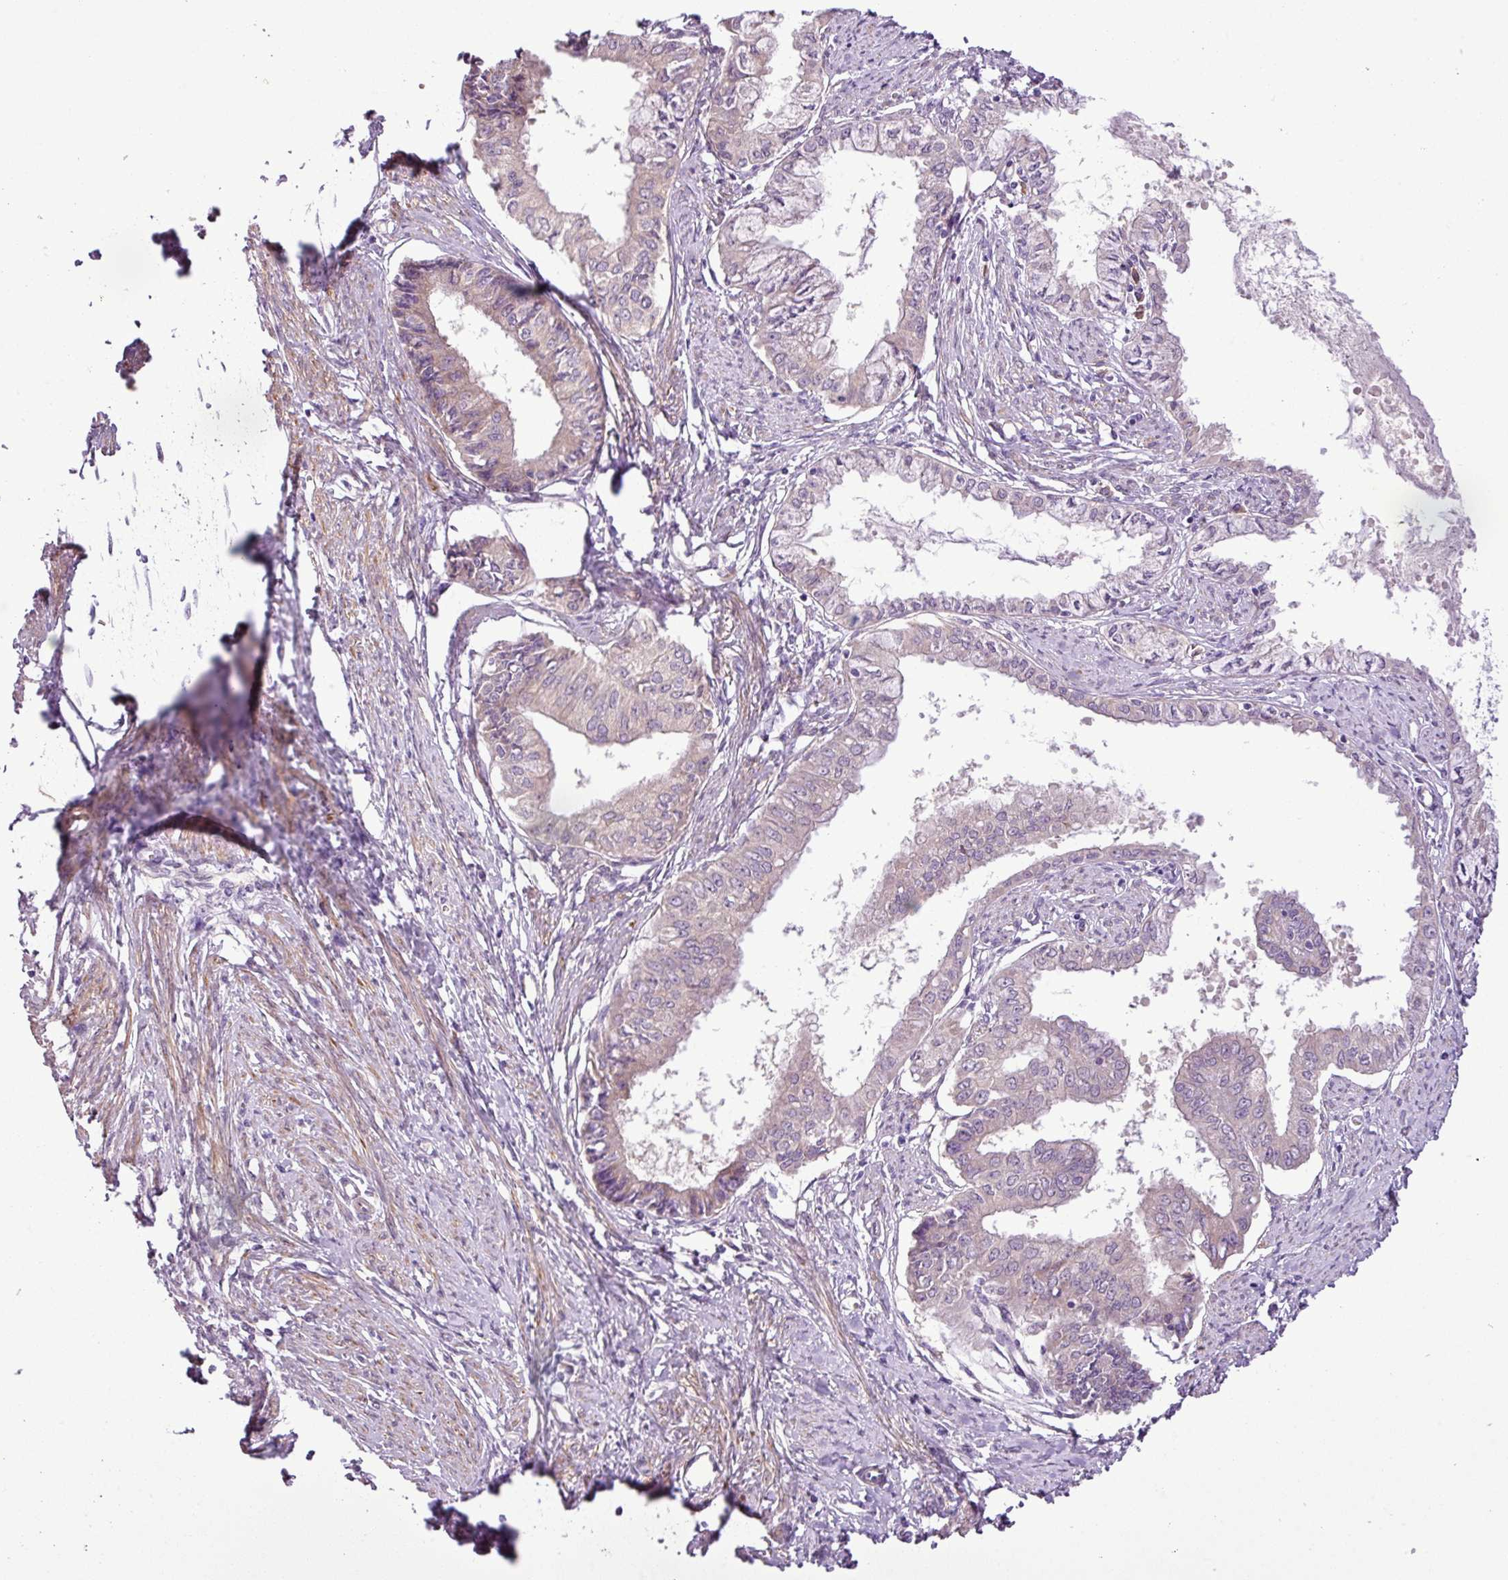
{"staining": {"intensity": "negative", "quantity": "none", "location": "none"}, "tissue": "endometrial cancer", "cell_type": "Tumor cells", "image_type": "cancer", "snomed": [{"axis": "morphology", "description": "Adenocarcinoma, NOS"}, {"axis": "topography", "description": "Endometrium"}], "caption": "Micrograph shows no protein positivity in tumor cells of endometrial cancer (adenocarcinoma) tissue. Brightfield microscopy of immunohistochemistry stained with DAB (brown) and hematoxylin (blue), captured at high magnification.", "gene": "MOCS3", "patient": {"sex": "female", "age": 76}}